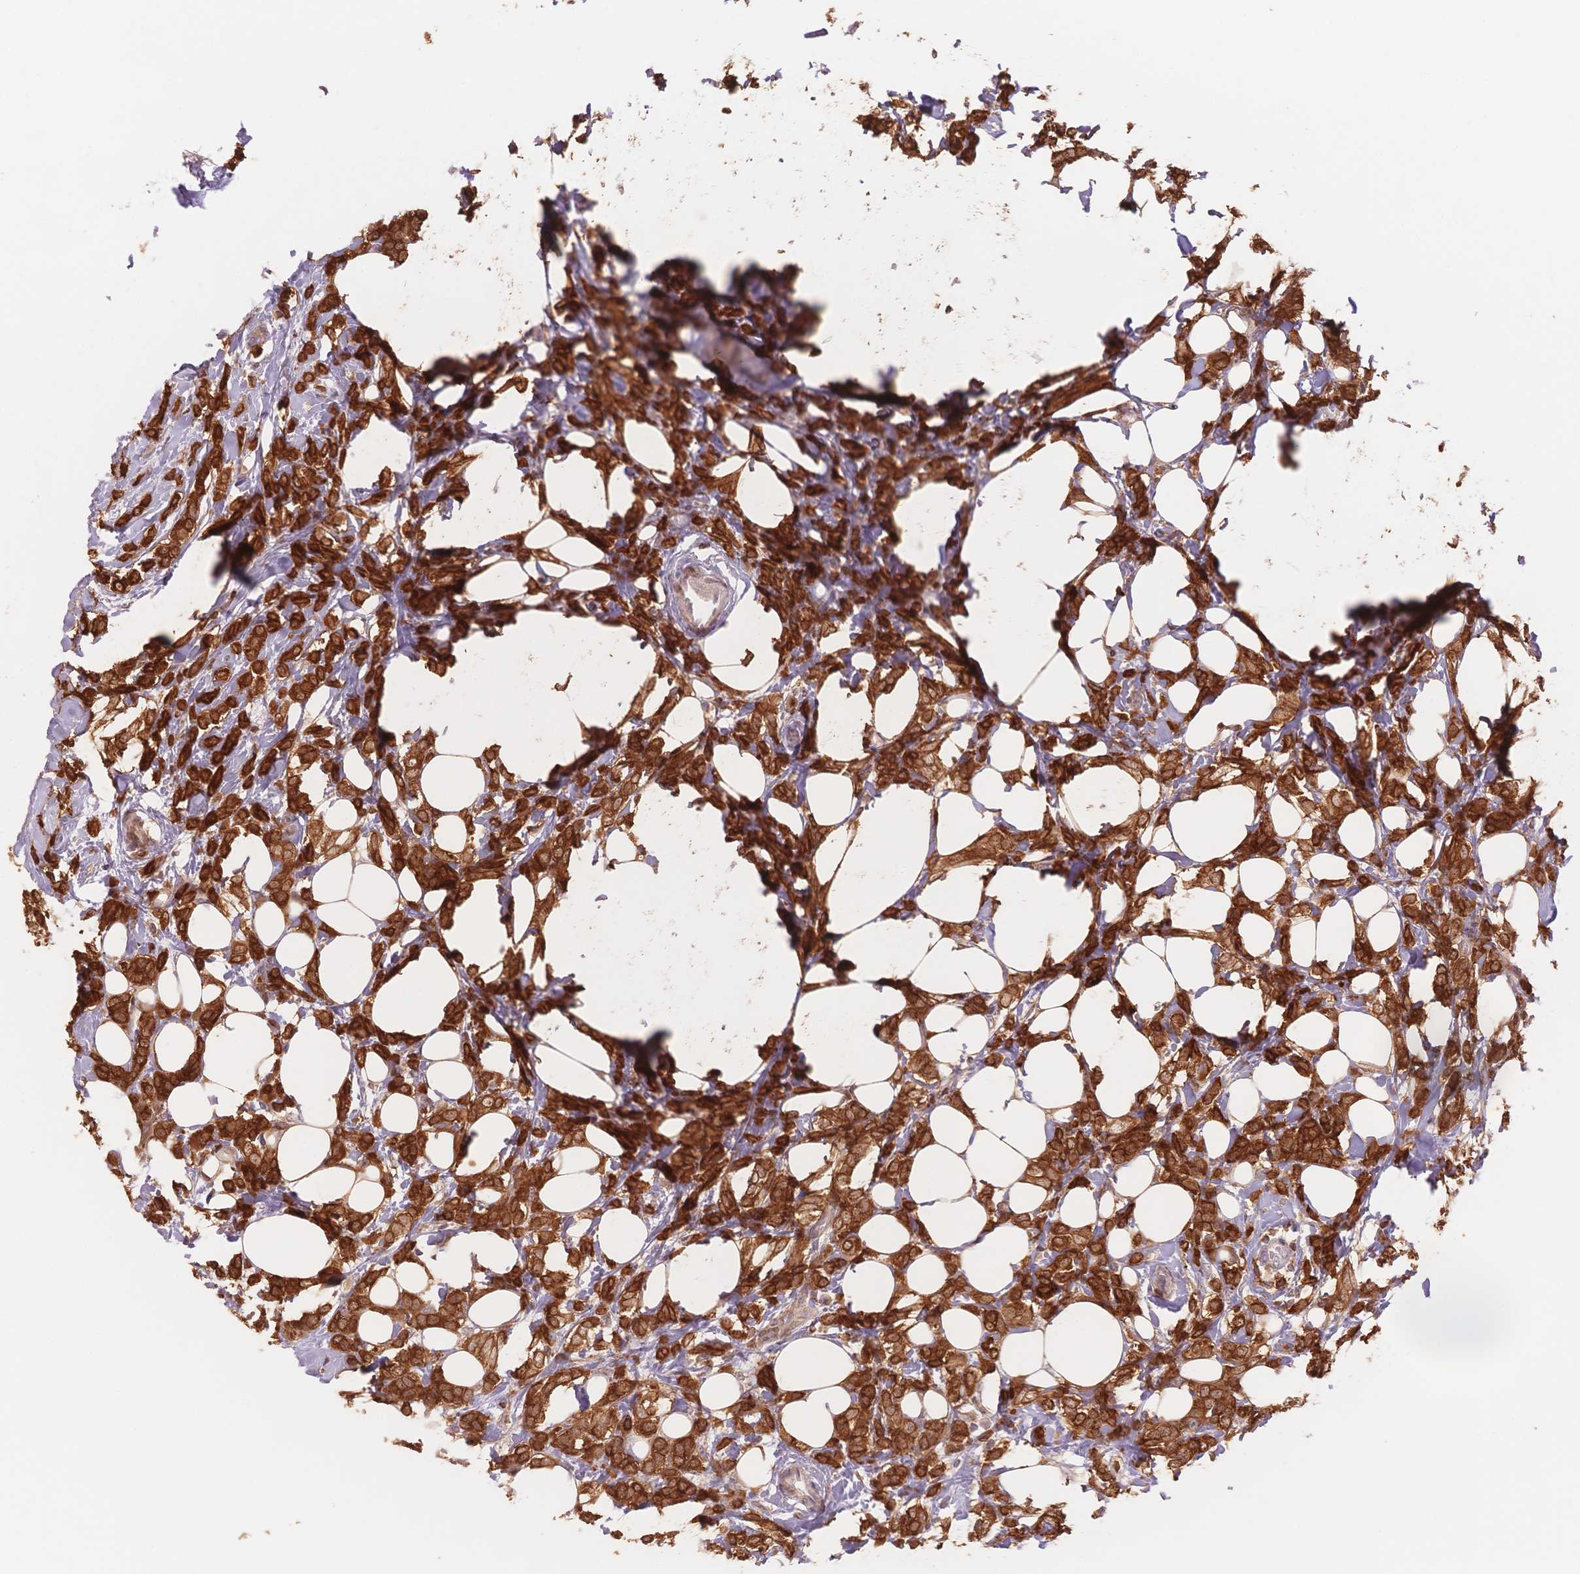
{"staining": {"intensity": "strong", "quantity": ">75%", "location": "cytoplasmic/membranous"}, "tissue": "breast cancer", "cell_type": "Tumor cells", "image_type": "cancer", "snomed": [{"axis": "morphology", "description": "Lobular carcinoma"}, {"axis": "topography", "description": "Breast"}], "caption": "Brown immunohistochemical staining in human breast lobular carcinoma exhibits strong cytoplasmic/membranous positivity in approximately >75% of tumor cells.", "gene": "STK39", "patient": {"sex": "female", "age": 49}}